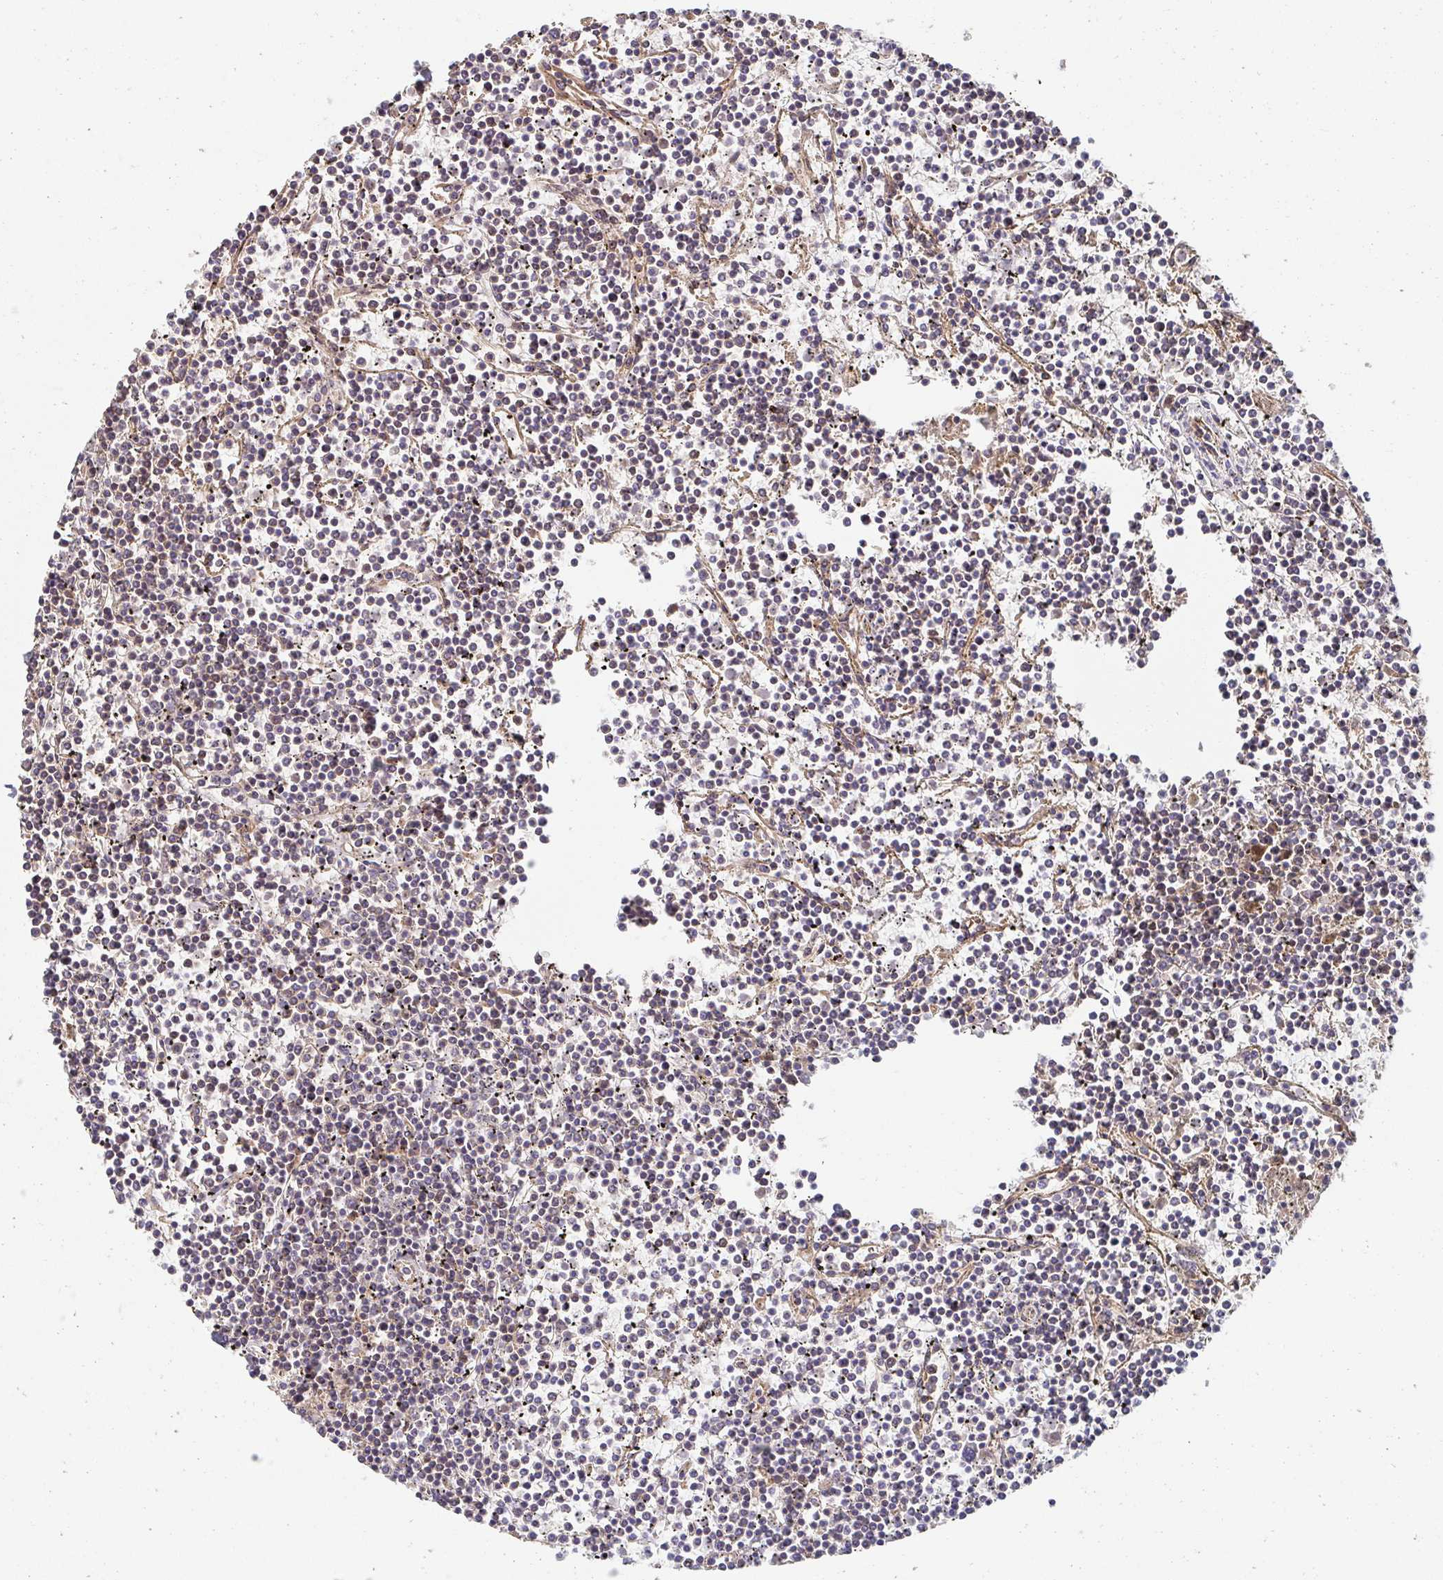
{"staining": {"intensity": "negative", "quantity": "none", "location": "none"}, "tissue": "lymphoma", "cell_type": "Tumor cells", "image_type": "cancer", "snomed": [{"axis": "morphology", "description": "Malignant lymphoma, non-Hodgkin's type, Low grade"}, {"axis": "topography", "description": "Spleen"}], "caption": "Immunohistochemical staining of low-grade malignant lymphoma, non-Hodgkin's type shows no significant staining in tumor cells.", "gene": "APBB1", "patient": {"sex": "female", "age": 19}}